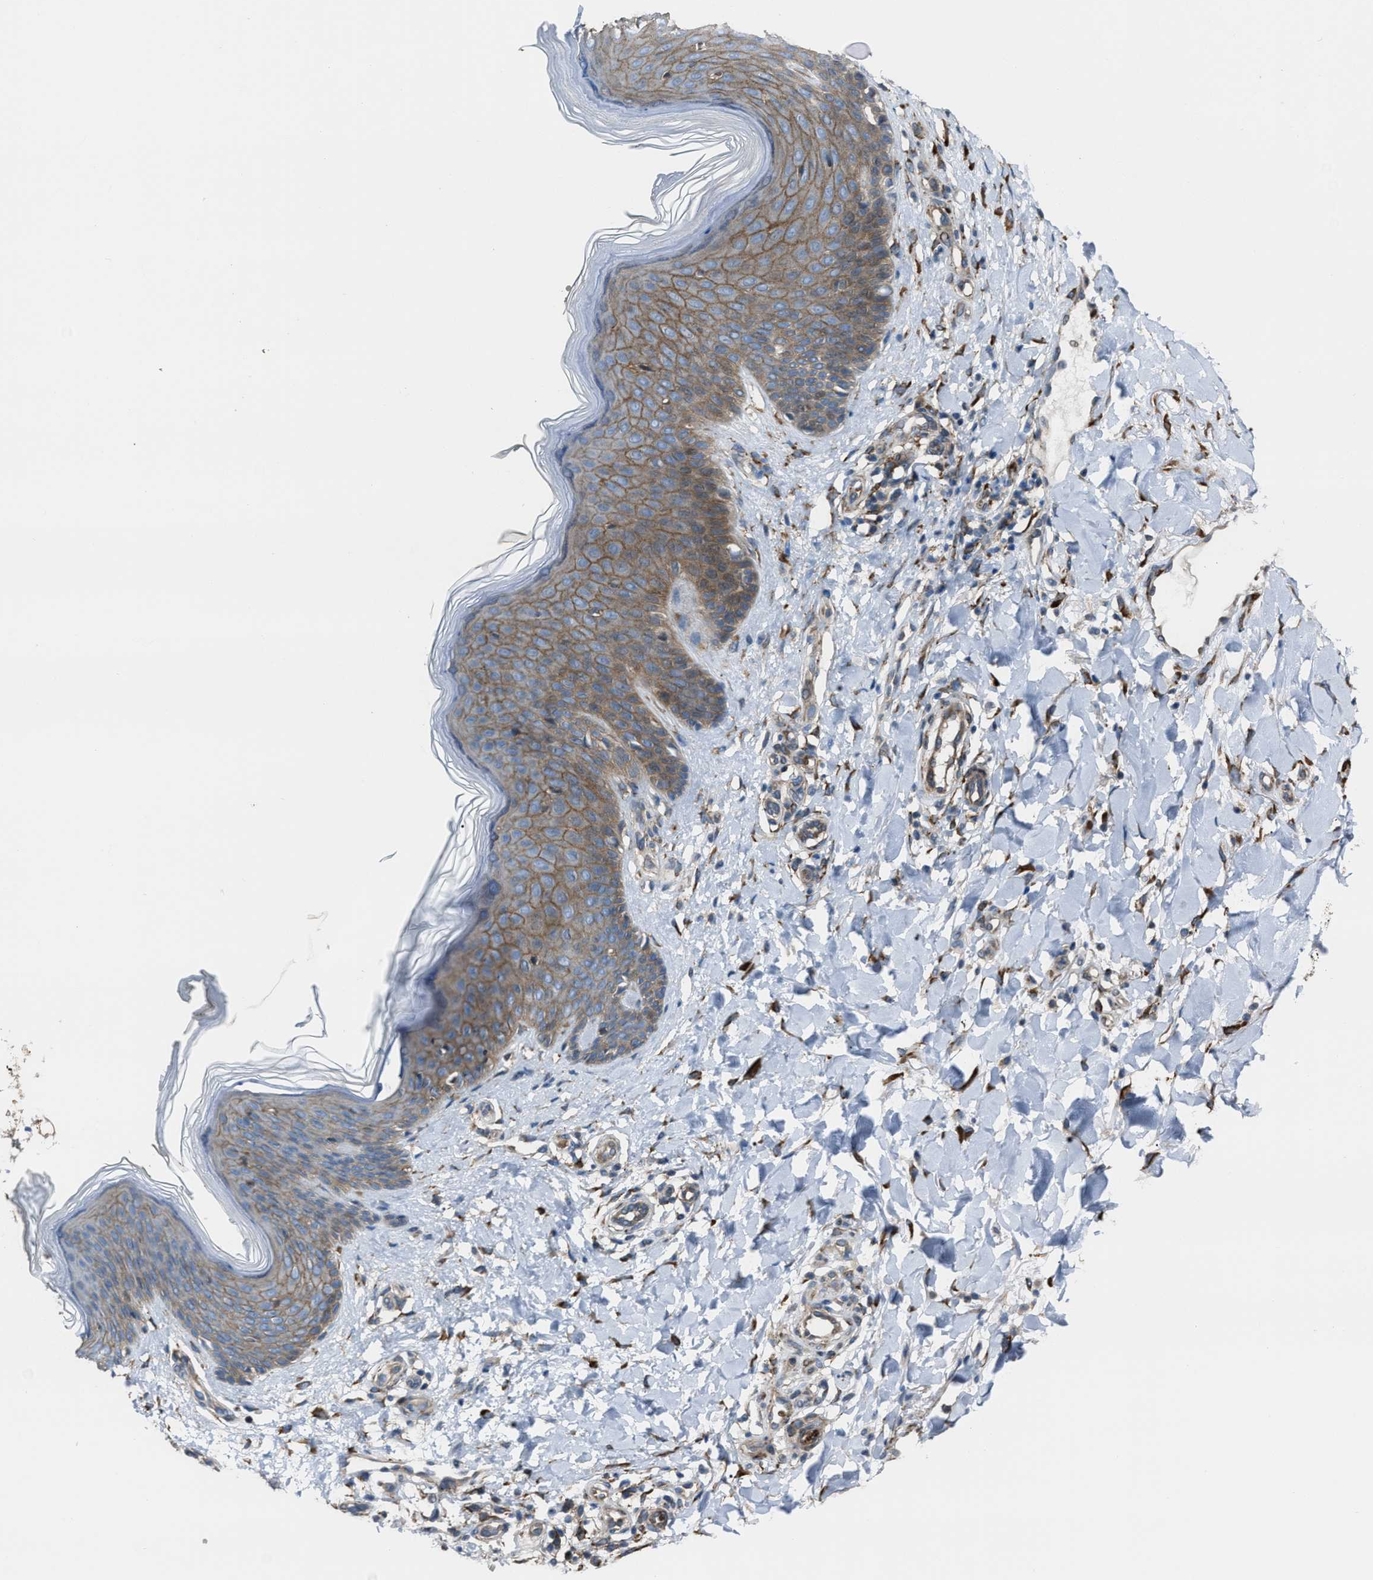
{"staining": {"intensity": "moderate", "quantity": ">75%", "location": "cytoplasmic/membranous"}, "tissue": "skin", "cell_type": "Fibroblasts", "image_type": "normal", "snomed": [{"axis": "morphology", "description": "Normal tissue, NOS"}, {"axis": "topography", "description": "Skin"}], "caption": "Protein expression analysis of unremarkable skin reveals moderate cytoplasmic/membranous expression in approximately >75% of fibroblasts.", "gene": "SELENOM", "patient": {"sex": "male", "age": 41}}